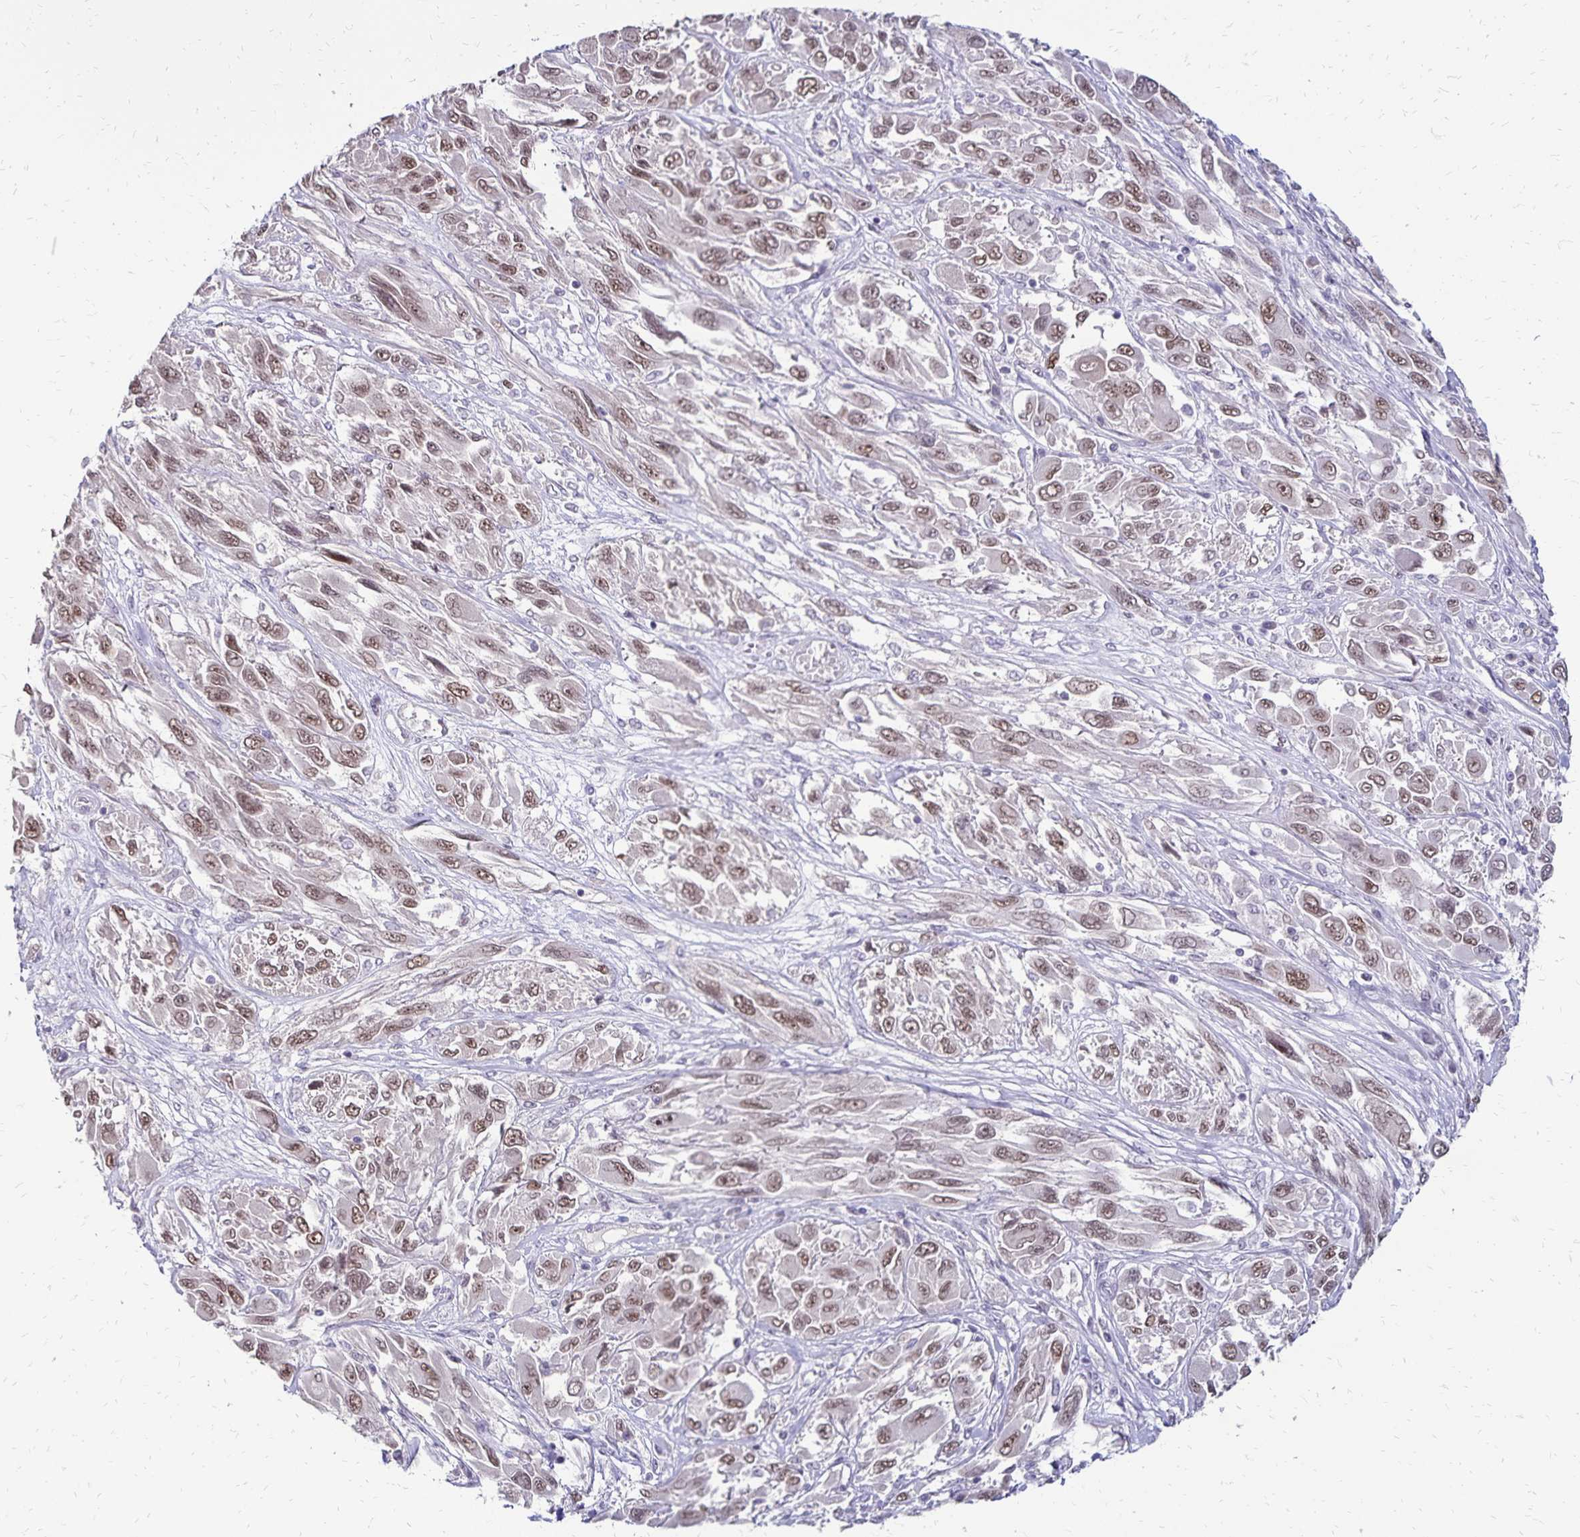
{"staining": {"intensity": "moderate", "quantity": ">75%", "location": "cytoplasmic/membranous"}, "tissue": "melanoma", "cell_type": "Tumor cells", "image_type": "cancer", "snomed": [{"axis": "morphology", "description": "Malignant melanoma, NOS"}, {"axis": "topography", "description": "Skin"}], "caption": "Malignant melanoma stained with a protein marker reveals moderate staining in tumor cells.", "gene": "POLB", "patient": {"sex": "female", "age": 91}}